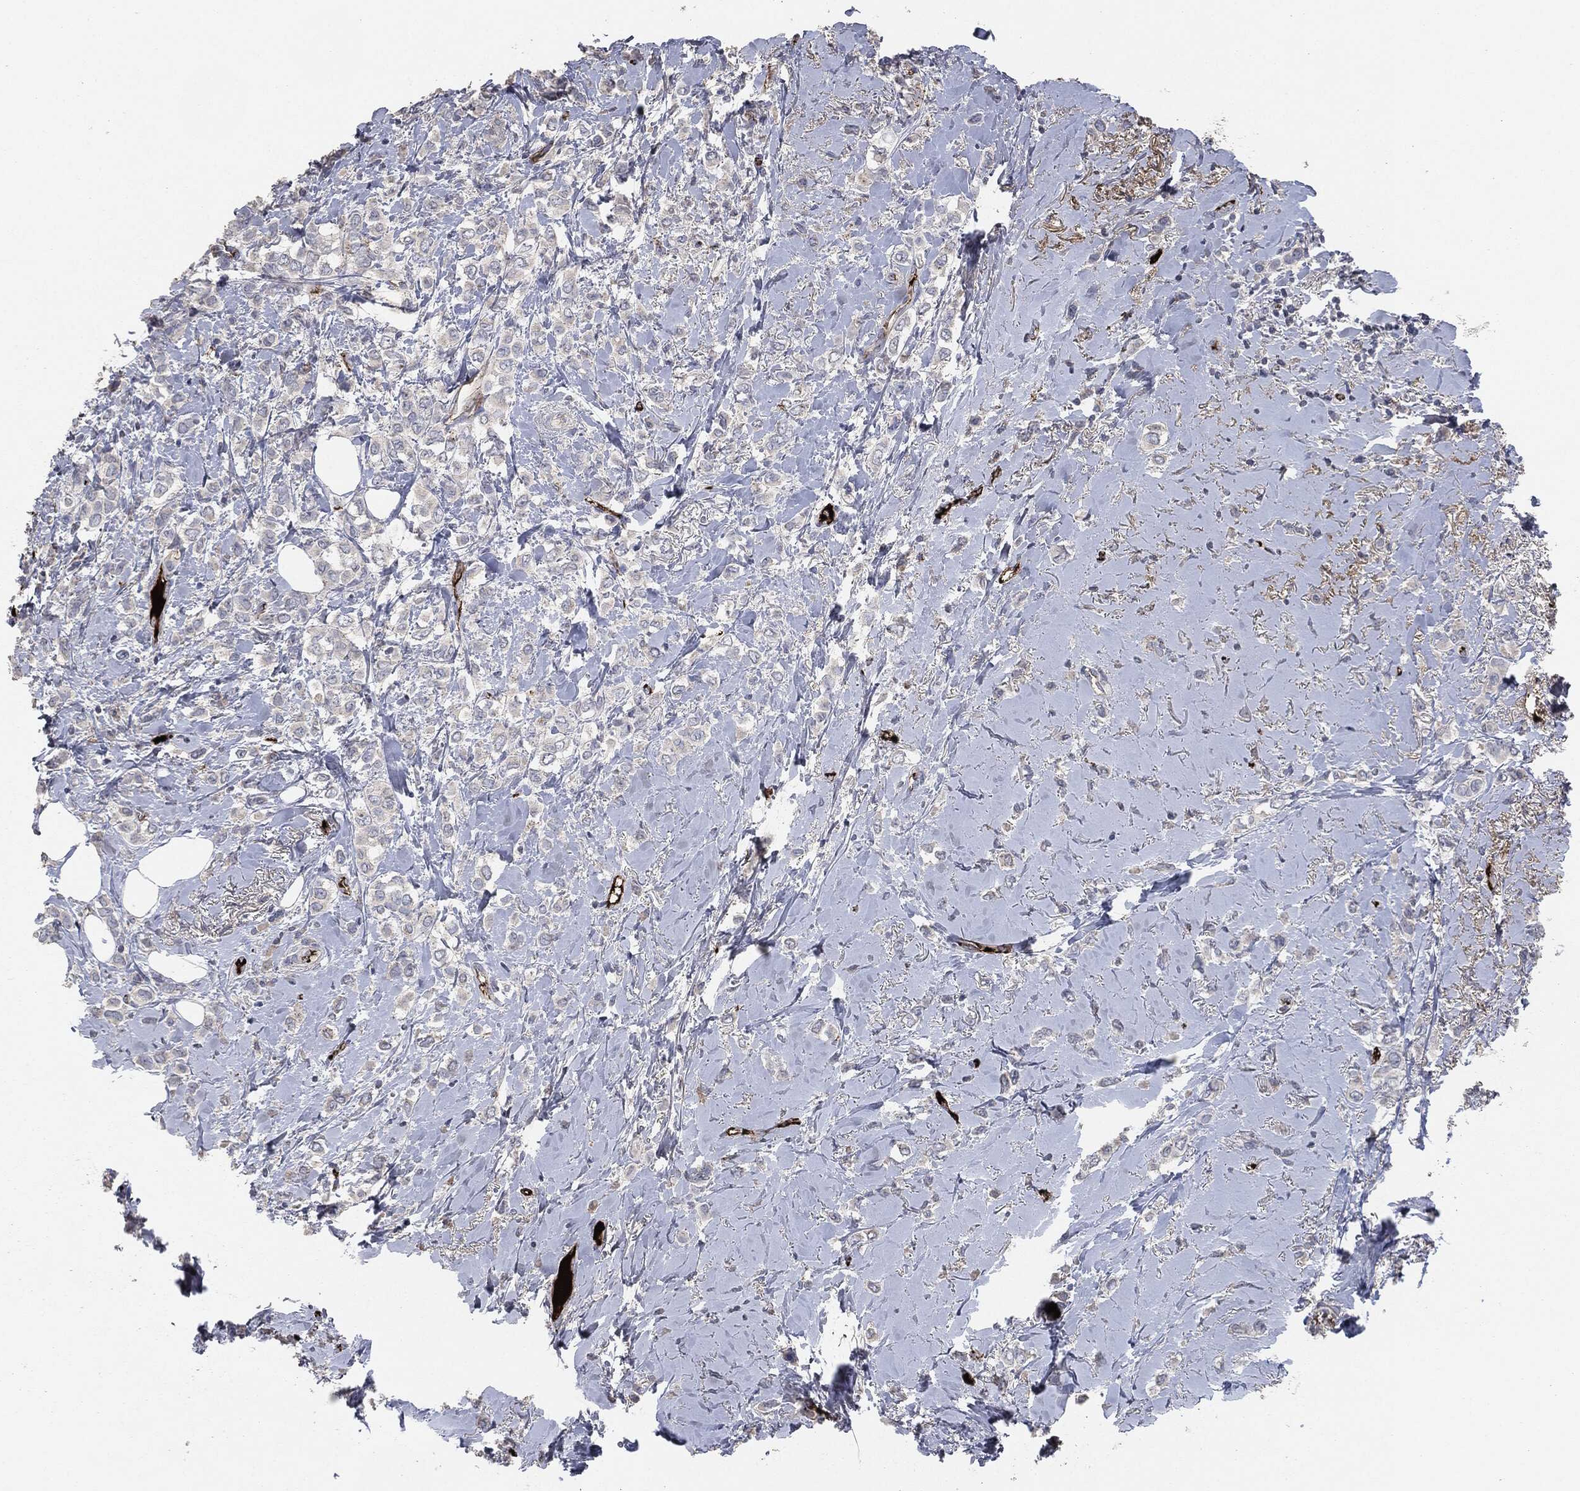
{"staining": {"intensity": "negative", "quantity": "none", "location": "none"}, "tissue": "breast cancer", "cell_type": "Tumor cells", "image_type": "cancer", "snomed": [{"axis": "morphology", "description": "Lobular carcinoma"}, {"axis": "topography", "description": "Breast"}], "caption": "High magnification brightfield microscopy of breast cancer (lobular carcinoma) stained with DAB (3,3'-diaminobenzidine) (brown) and counterstained with hematoxylin (blue): tumor cells show no significant staining. (Brightfield microscopy of DAB (3,3'-diaminobenzidine) IHC at high magnification).", "gene": "APOB", "patient": {"sex": "female", "age": 66}}